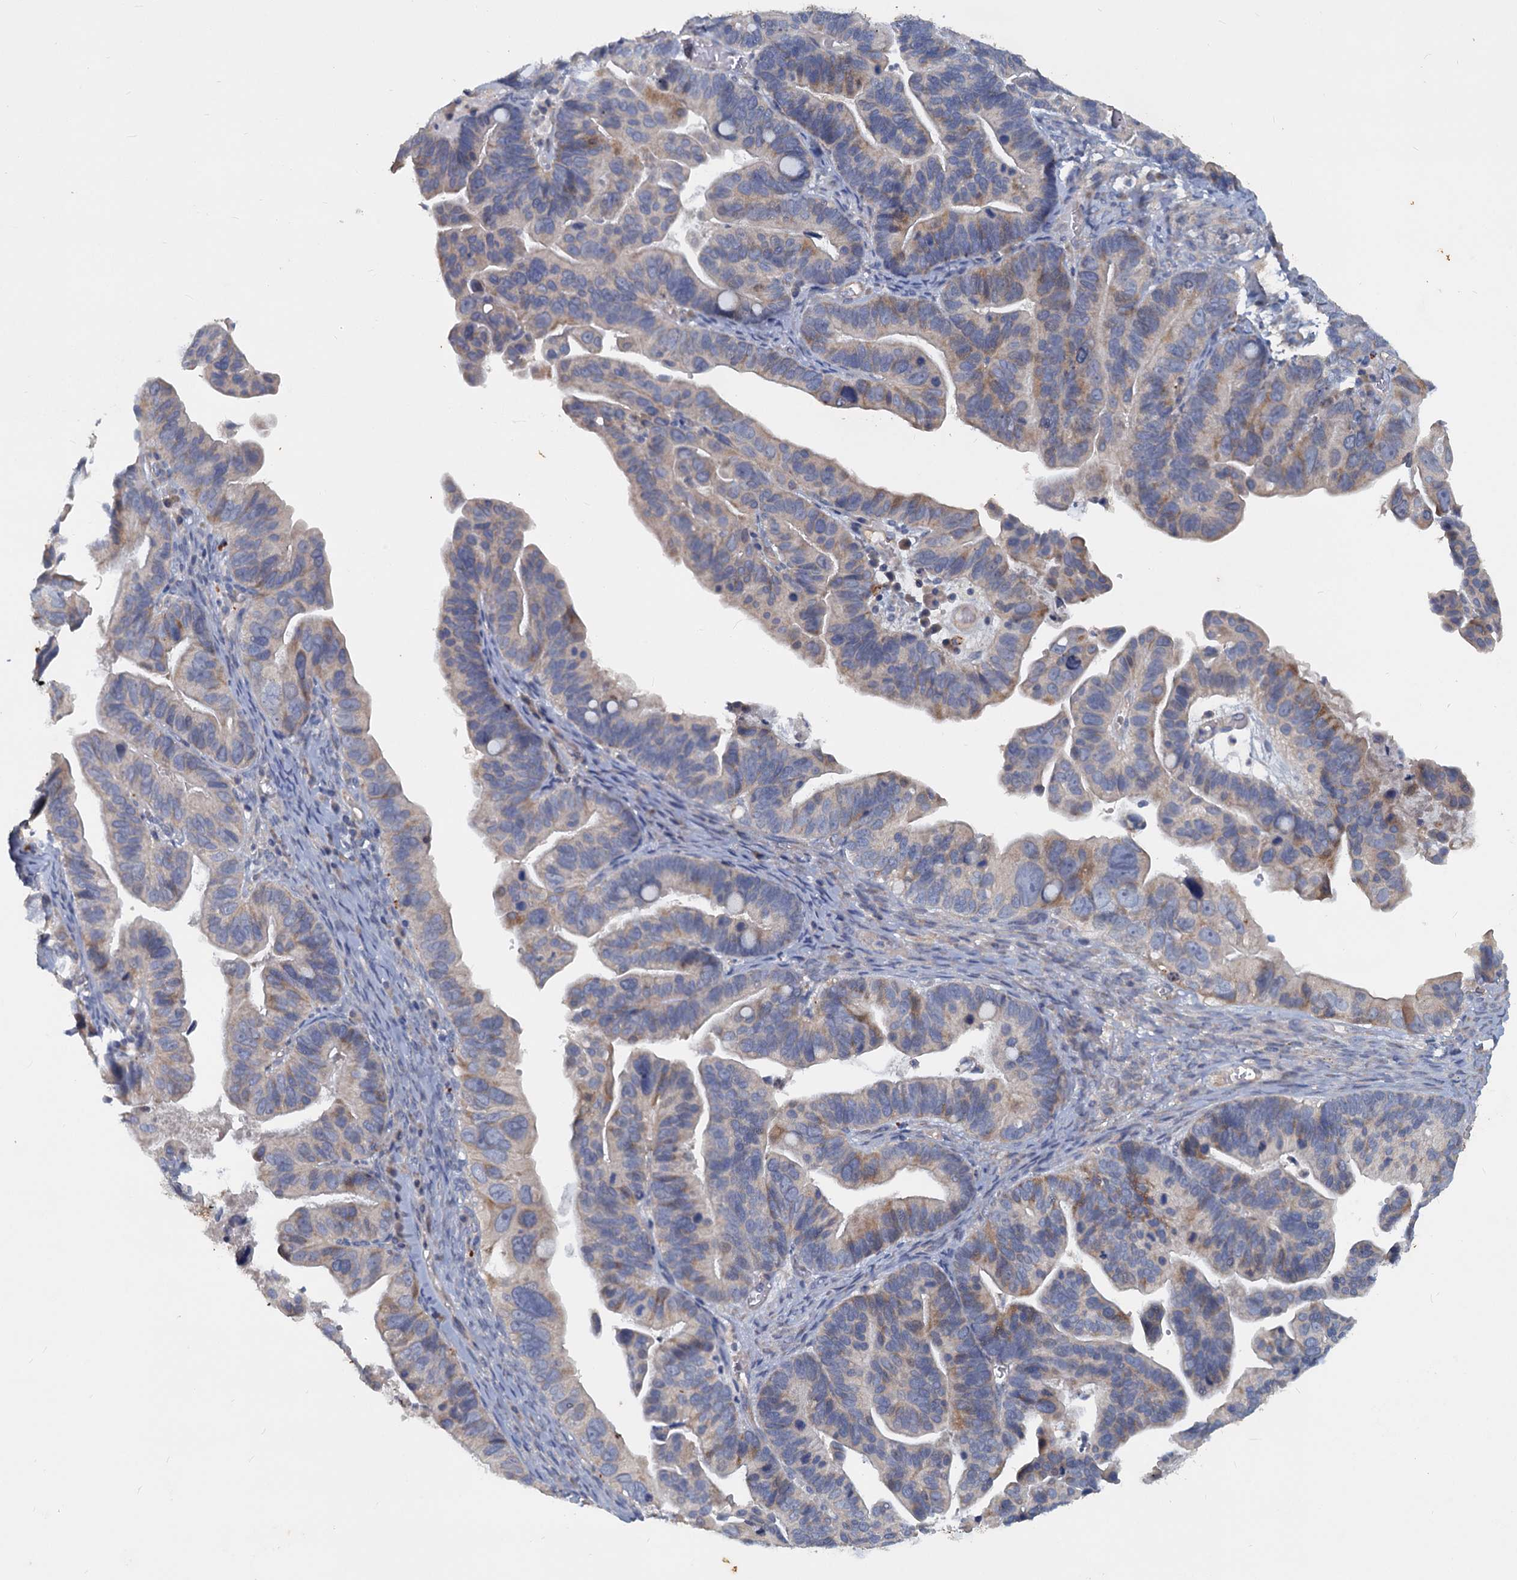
{"staining": {"intensity": "moderate", "quantity": "25%-75%", "location": "cytoplasmic/membranous"}, "tissue": "ovarian cancer", "cell_type": "Tumor cells", "image_type": "cancer", "snomed": [{"axis": "morphology", "description": "Cystadenocarcinoma, serous, NOS"}, {"axis": "topography", "description": "Ovary"}], "caption": "The micrograph demonstrates immunohistochemical staining of ovarian serous cystadenocarcinoma. There is moderate cytoplasmic/membranous expression is seen in about 25%-75% of tumor cells.", "gene": "SLC2A7", "patient": {"sex": "female", "age": 56}}